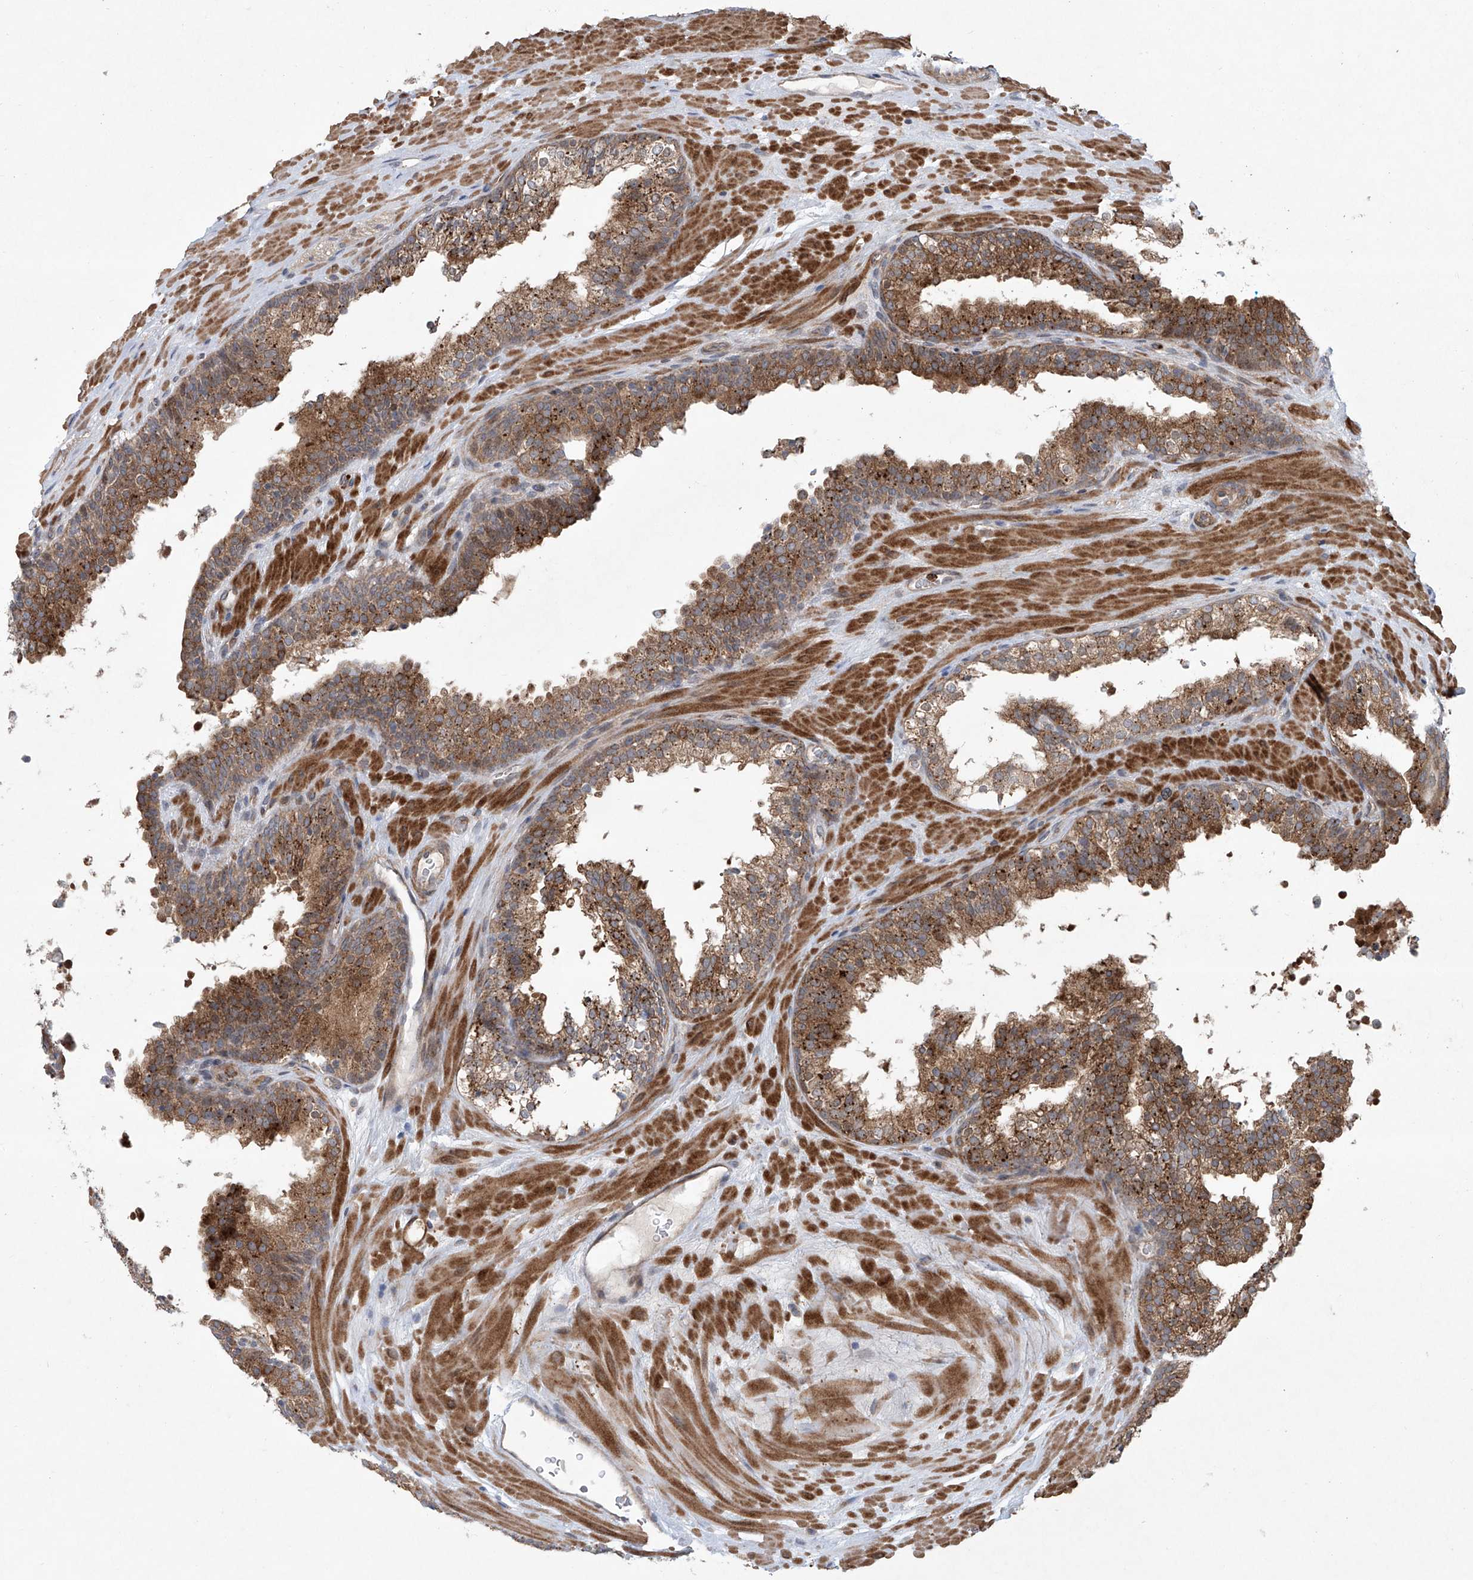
{"staining": {"intensity": "moderate", "quantity": ">75%", "location": "cytoplasmic/membranous"}, "tissue": "prostate cancer", "cell_type": "Tumor cells", "image_type": "cancer", "snomed": [{"axis": "morphology", "description": "Adenocarcinoma, High grade"}, {"axis": "topography", "description": "Prostate"}], "caption": "Prostate adenocarcinoma (high-grade) stained with a protein marker reveals moderate staining in tumor cells.", "gene": "KLC4", "patient": {"sex": "male", "age": 56}}